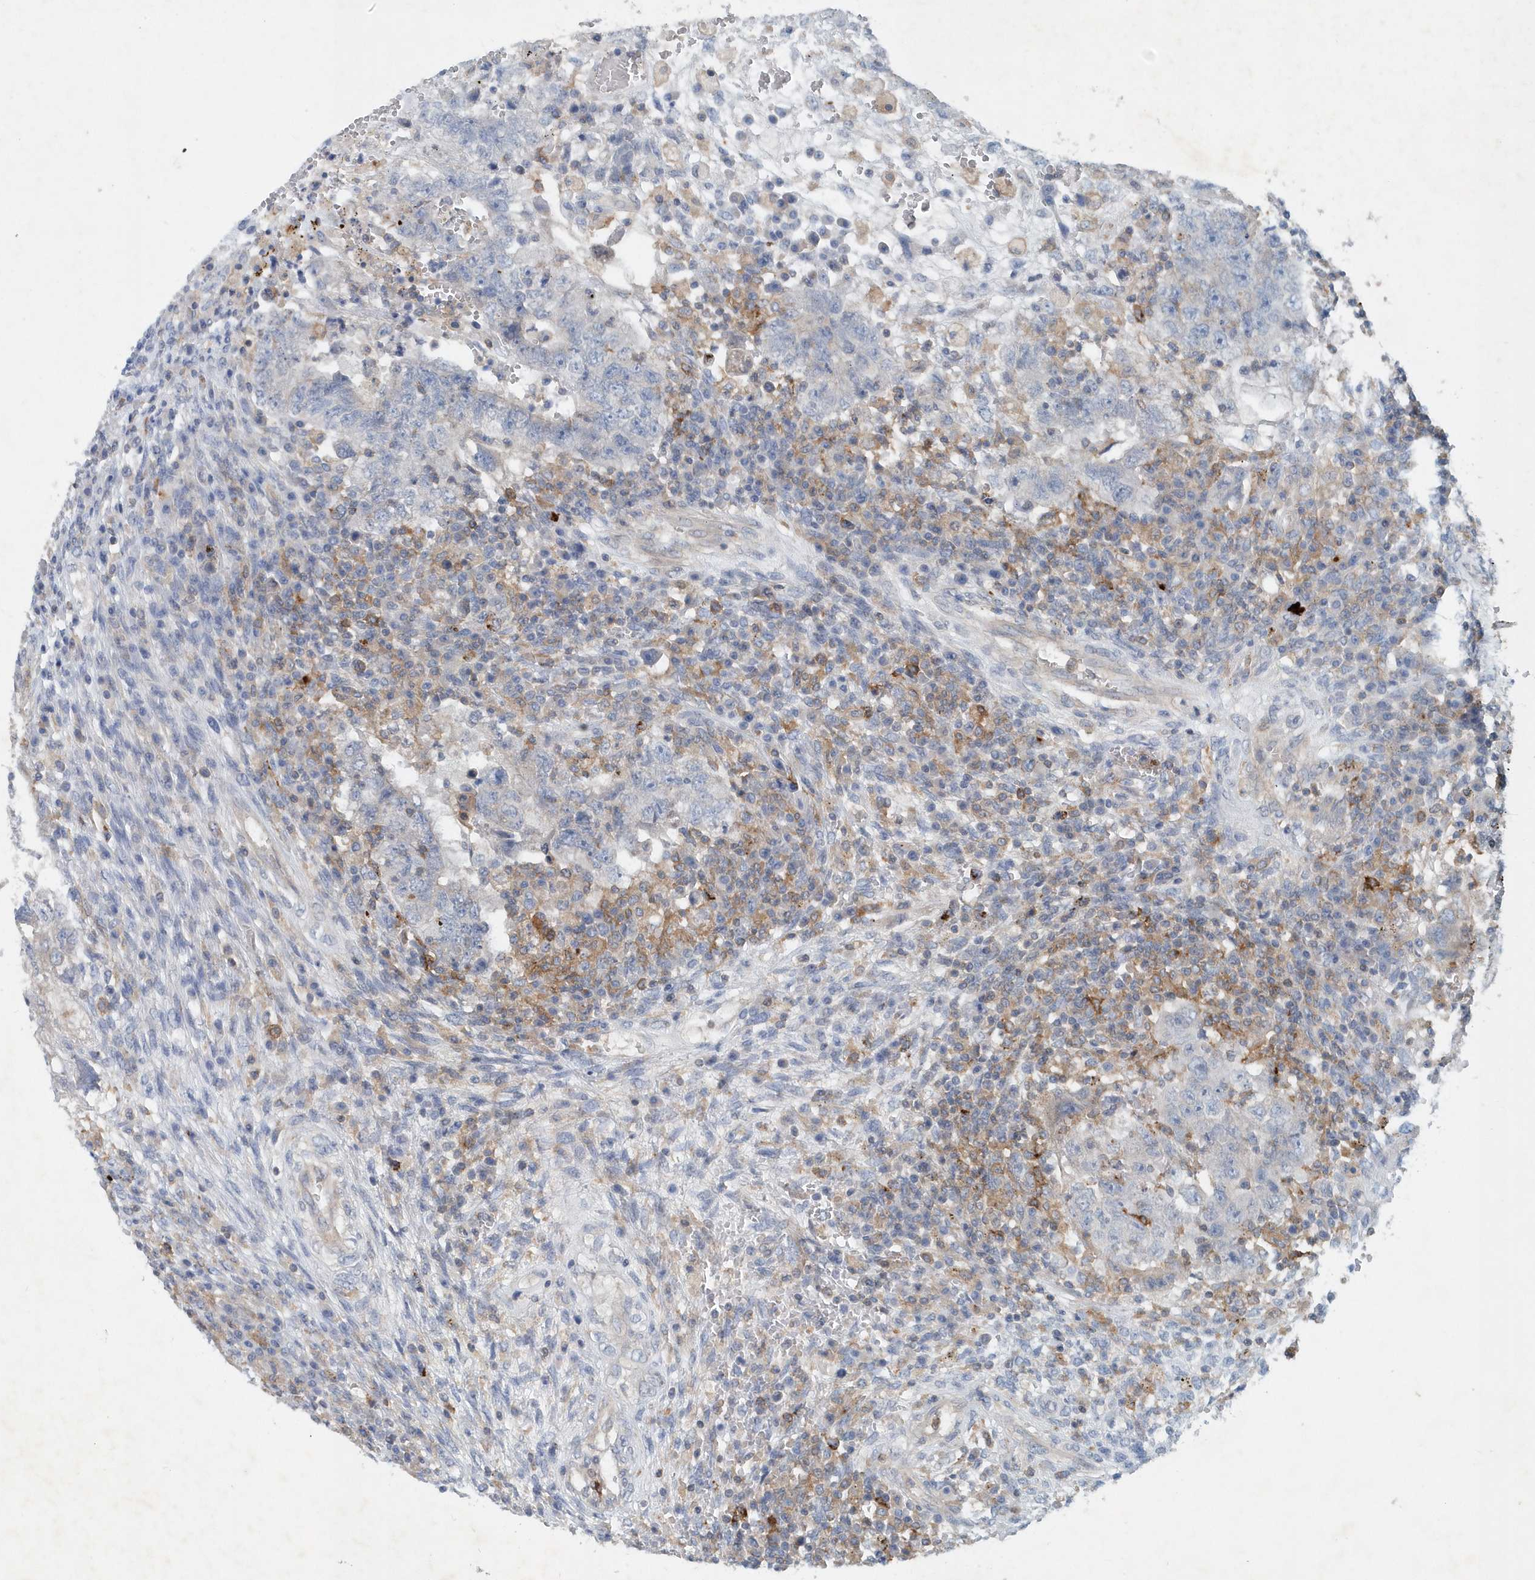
{"staining": {"intensity": "negative", "quantity": "none", "location": "none"}, "tissue": "testis cancer", "cell_type": "Tumor cells", "image_type": "cancer", "snomed": [{"axis": "morphology", "description": "Carcinoma, Embryonal, NOS"}, {"axis": "topography", "description": "Testis"}], "caption": "The immunohistochemistry (IHC) image has no significant staining in tumor cells of testis cancer (embryonal carcinoma) tissue.", "gene": "P2RY10", "patient": {"sex": "male", "age": 26}}